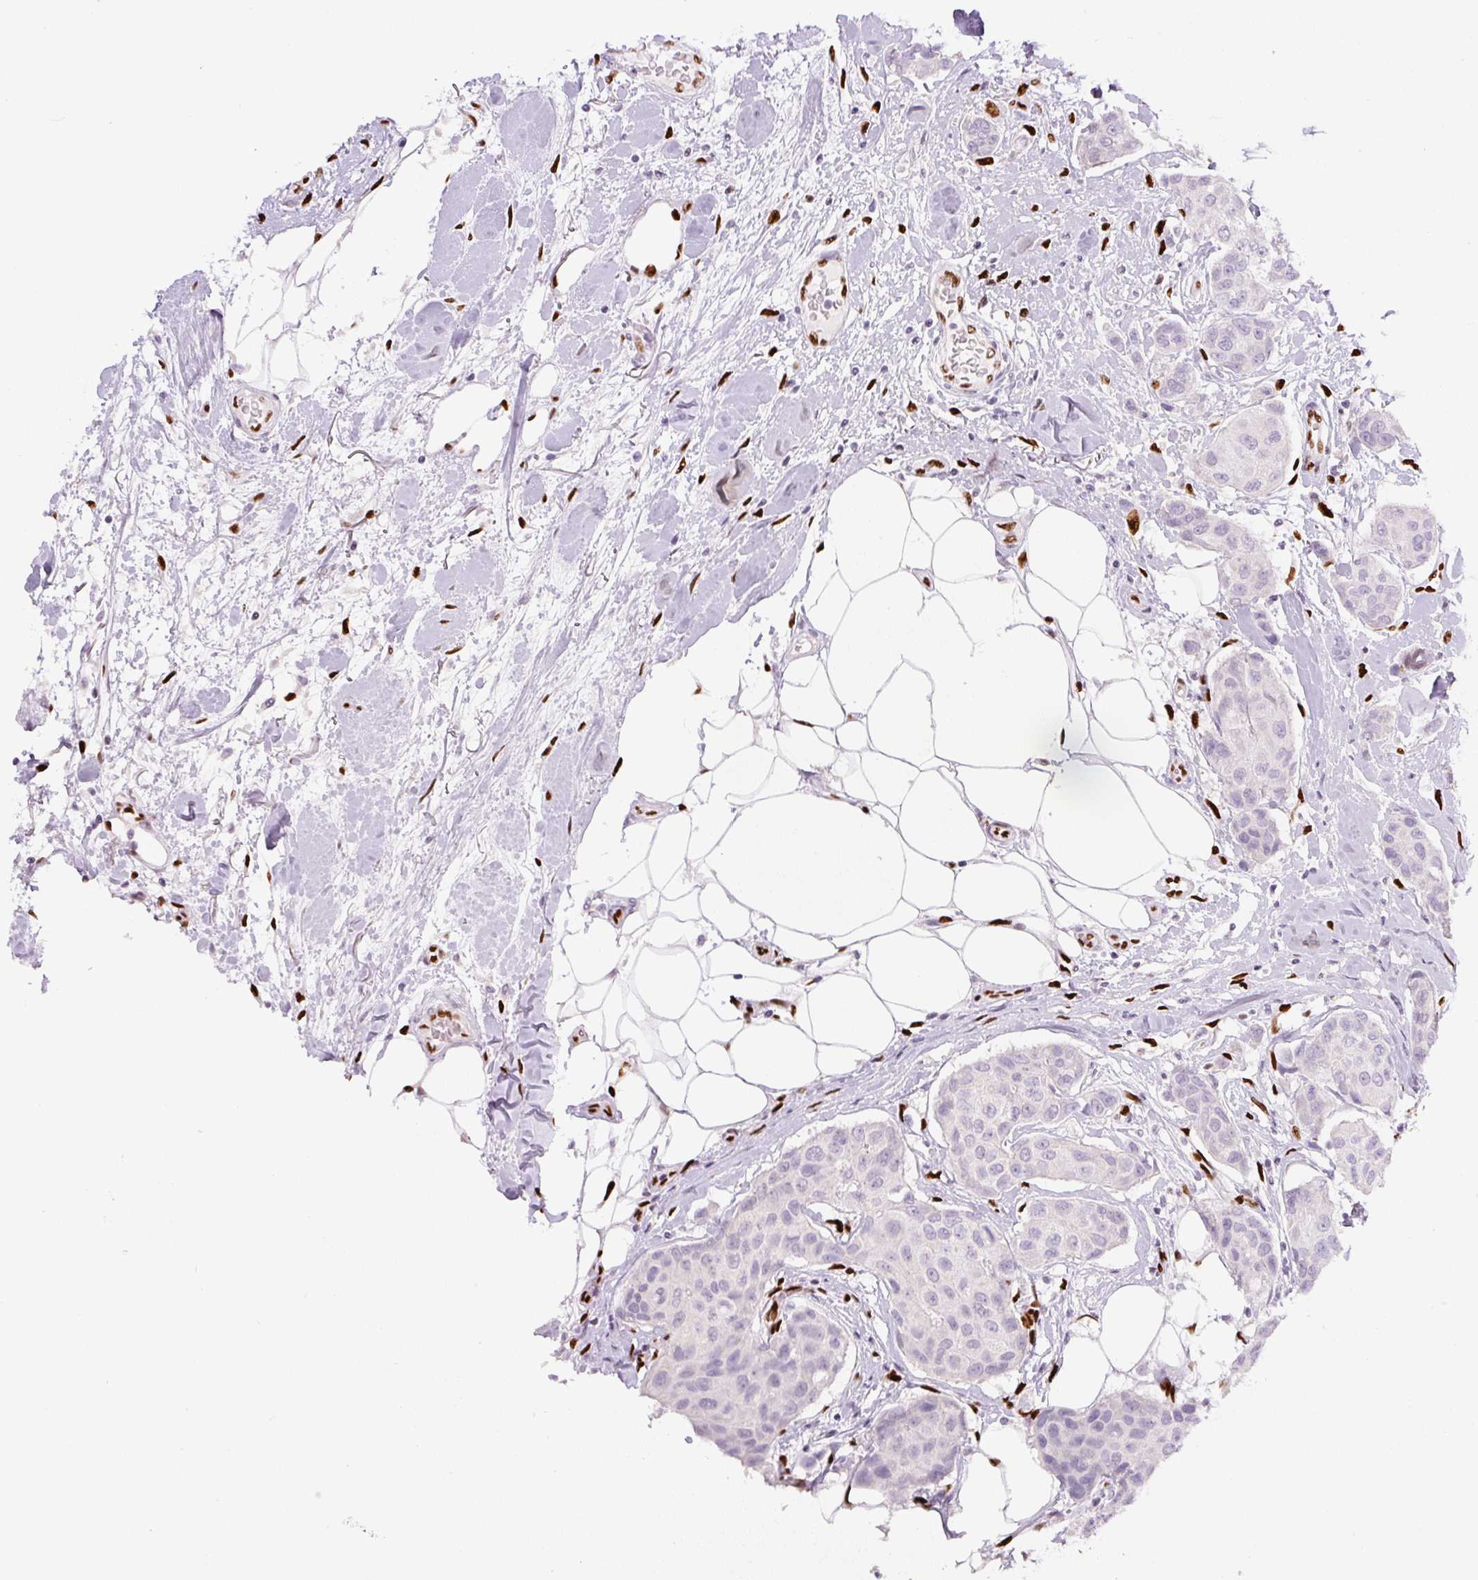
{"staining": {"intensity": "negative", "quantity": "none", "location": "none"}, "tissue": "breast cancer", "cell_type": "Tumor cells", "image_type": "cancer", "snomed": [{"axis": "morphology", "description": "Duct carcinoma"}, {"axis": "topography", "description": "Breast"}, {"axis": "topography", "description": "Lymph node"}], "caption": "This is an immunohistochemistry (IHC) image of intraductal carcinoma (breast). There is no expression in tumor cells.", "gene": "ZEB1", "patient": {"sex": "female", "age": 80}}